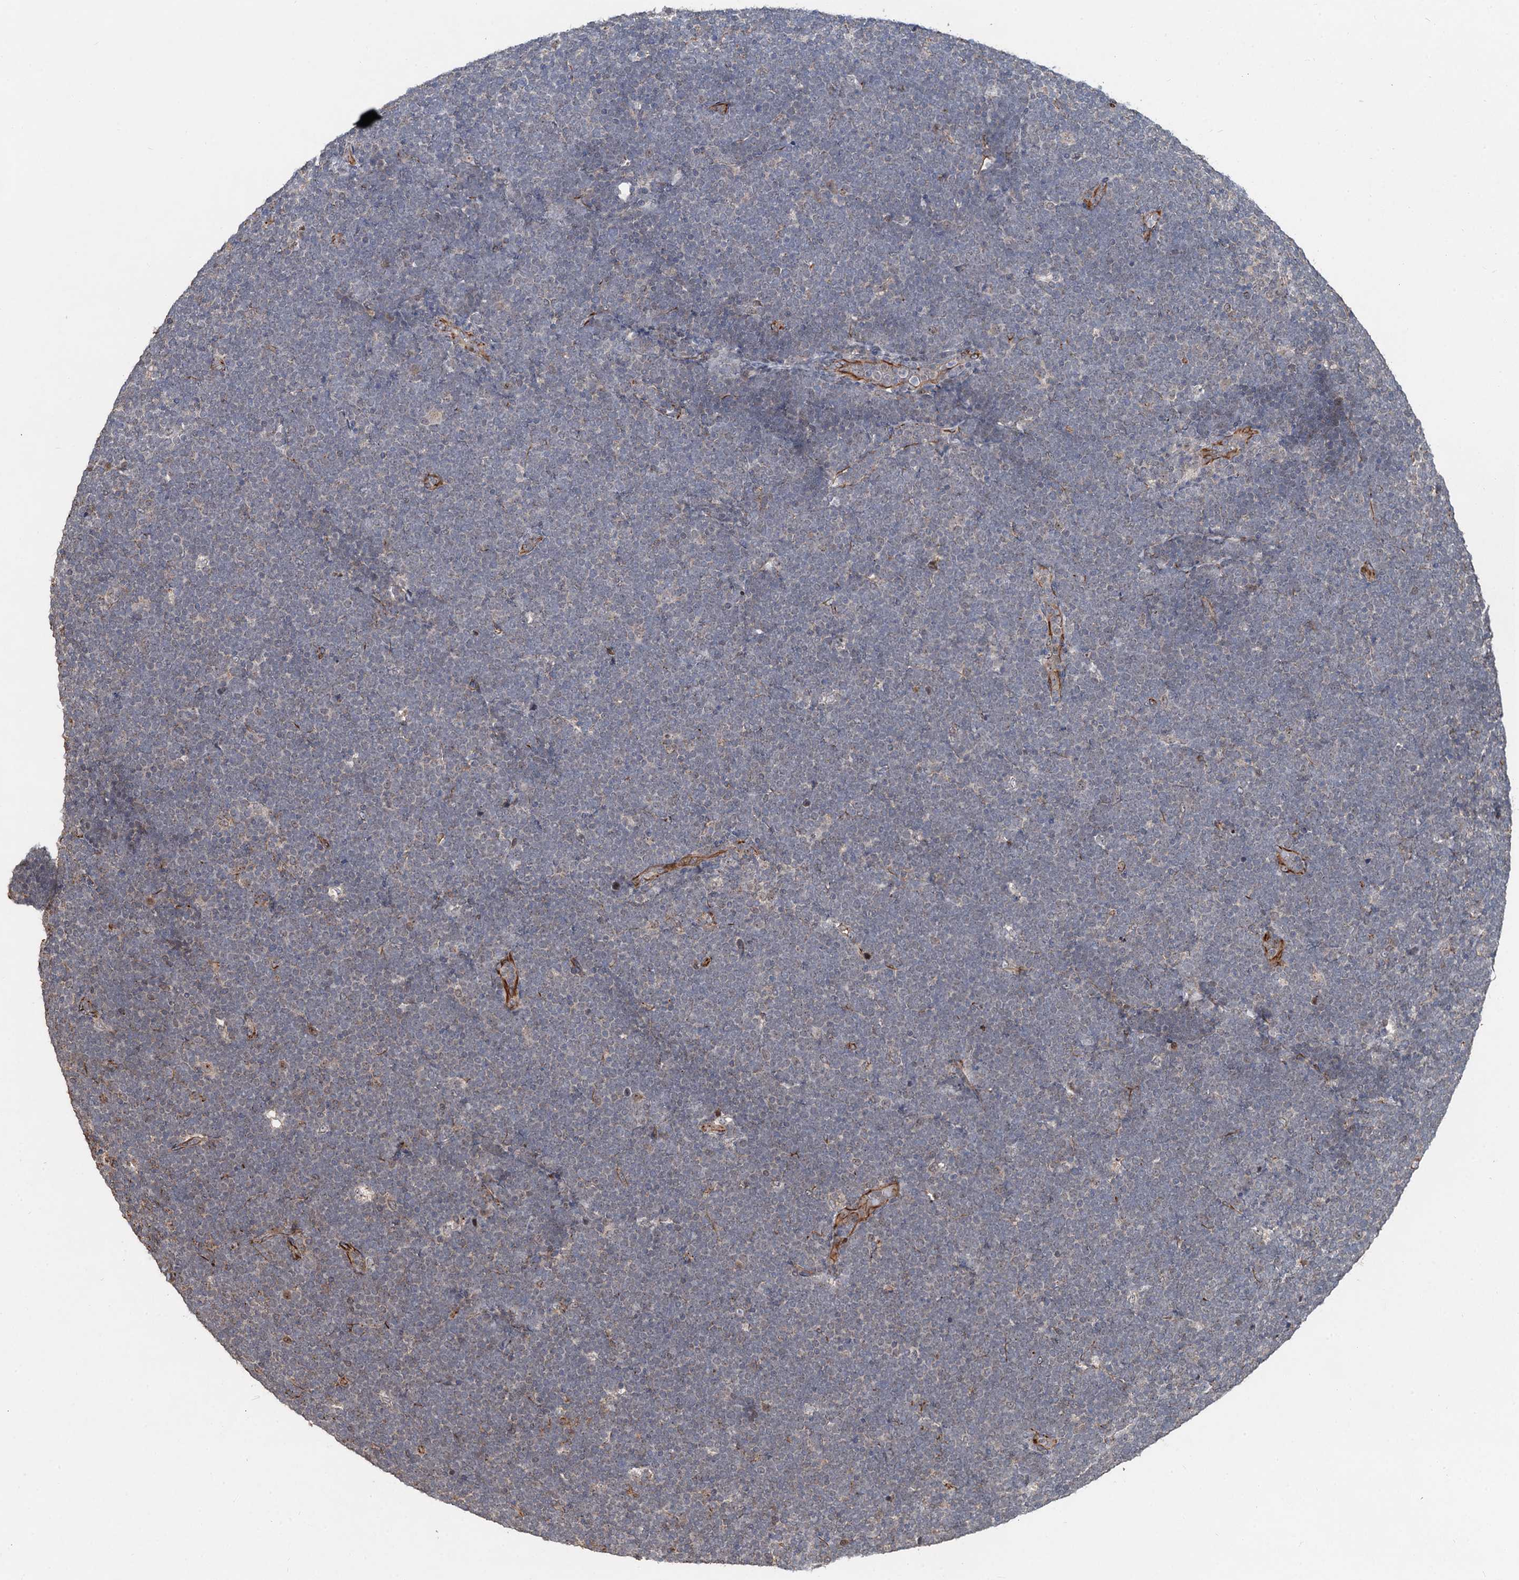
{"staining": {"intensity": "negative", "quantity": "none", "location": "none"}, "tissue": "lymphoma", "cell_type": "Tumor cells", "image_type": "cancer", "snomed": [{"axis": "morphology", "description": "Malignant lymphoma, non-Hodgkin's type, High grade"}, {"axis": "topography", "description": "Lymph node"}], "caption": "Tumor cells are negative for protein expression in human high-grade malignant lymphoma, non-Hodgkin's type. Brightfield microscopy of immunohistochemistry (IHC) stained with DAB (3,3'-diaminobenzidine) (brown) and hematoxylin (blue), captured at high magnification.", "gene": "TMA16", "patient": {"sex": "male", "age": 13}}